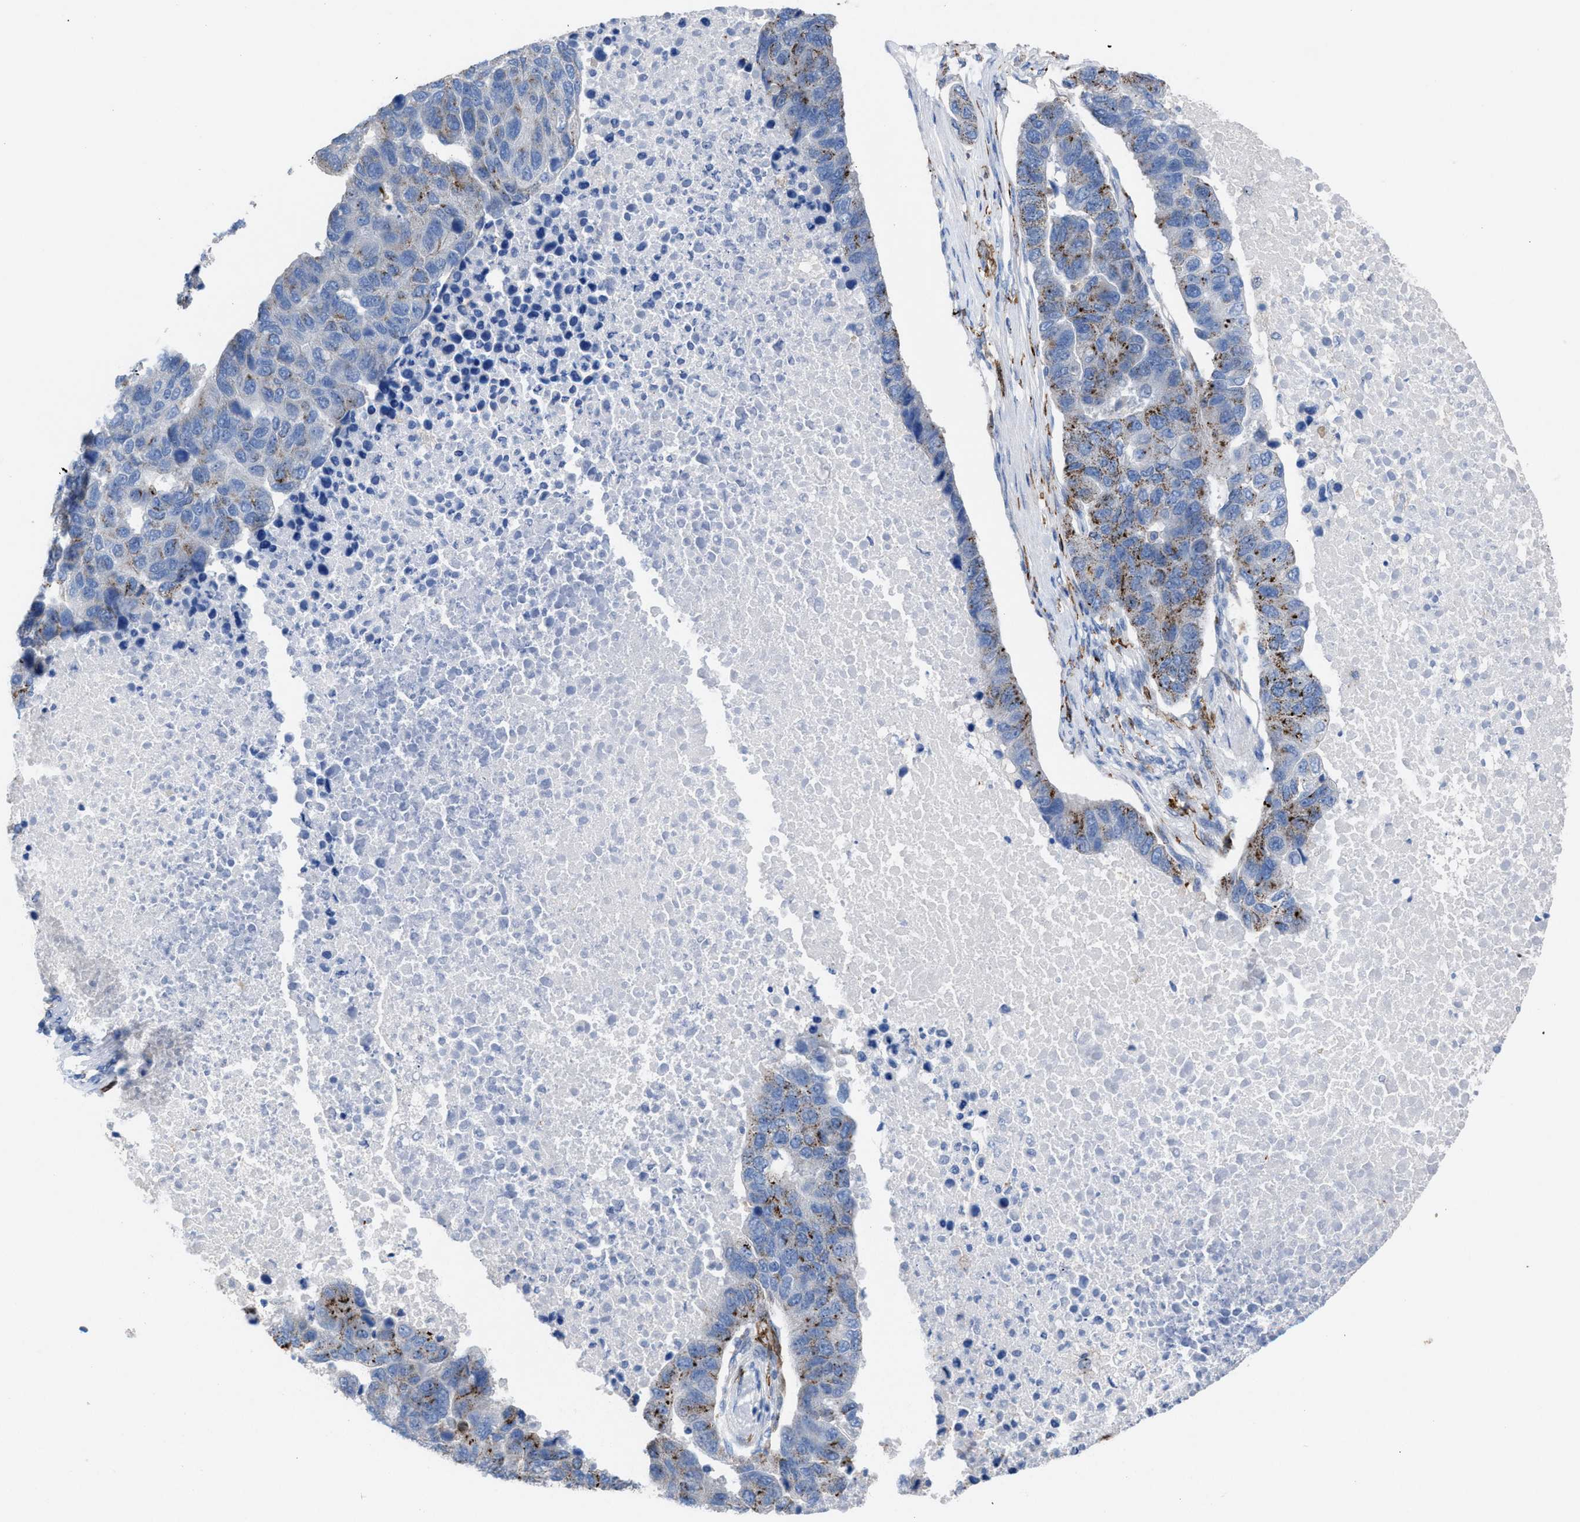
{"staining": {"intensity": "moderate", "quantity": "25%-75%", "location": "cytoplasmic/membranous"}, "tissue": "pancreatic cancer", "cell_type": "Tumor cells", "image_type": "cancer", "snomed": [{"axis": "morphology", "description": "Adenocarcinoma, NOS"}, {"axis": "topography", "description": "Pancreas"}], "caption": "IHC of human adenocarcinoma (pancreatic) reveals medium levels of moderate cytoplasmic/membranous expression in approximately 25%-75% of tumor cells.", "gene": "SLC47A1", "patient": {"sex": "female", "age": 61}}